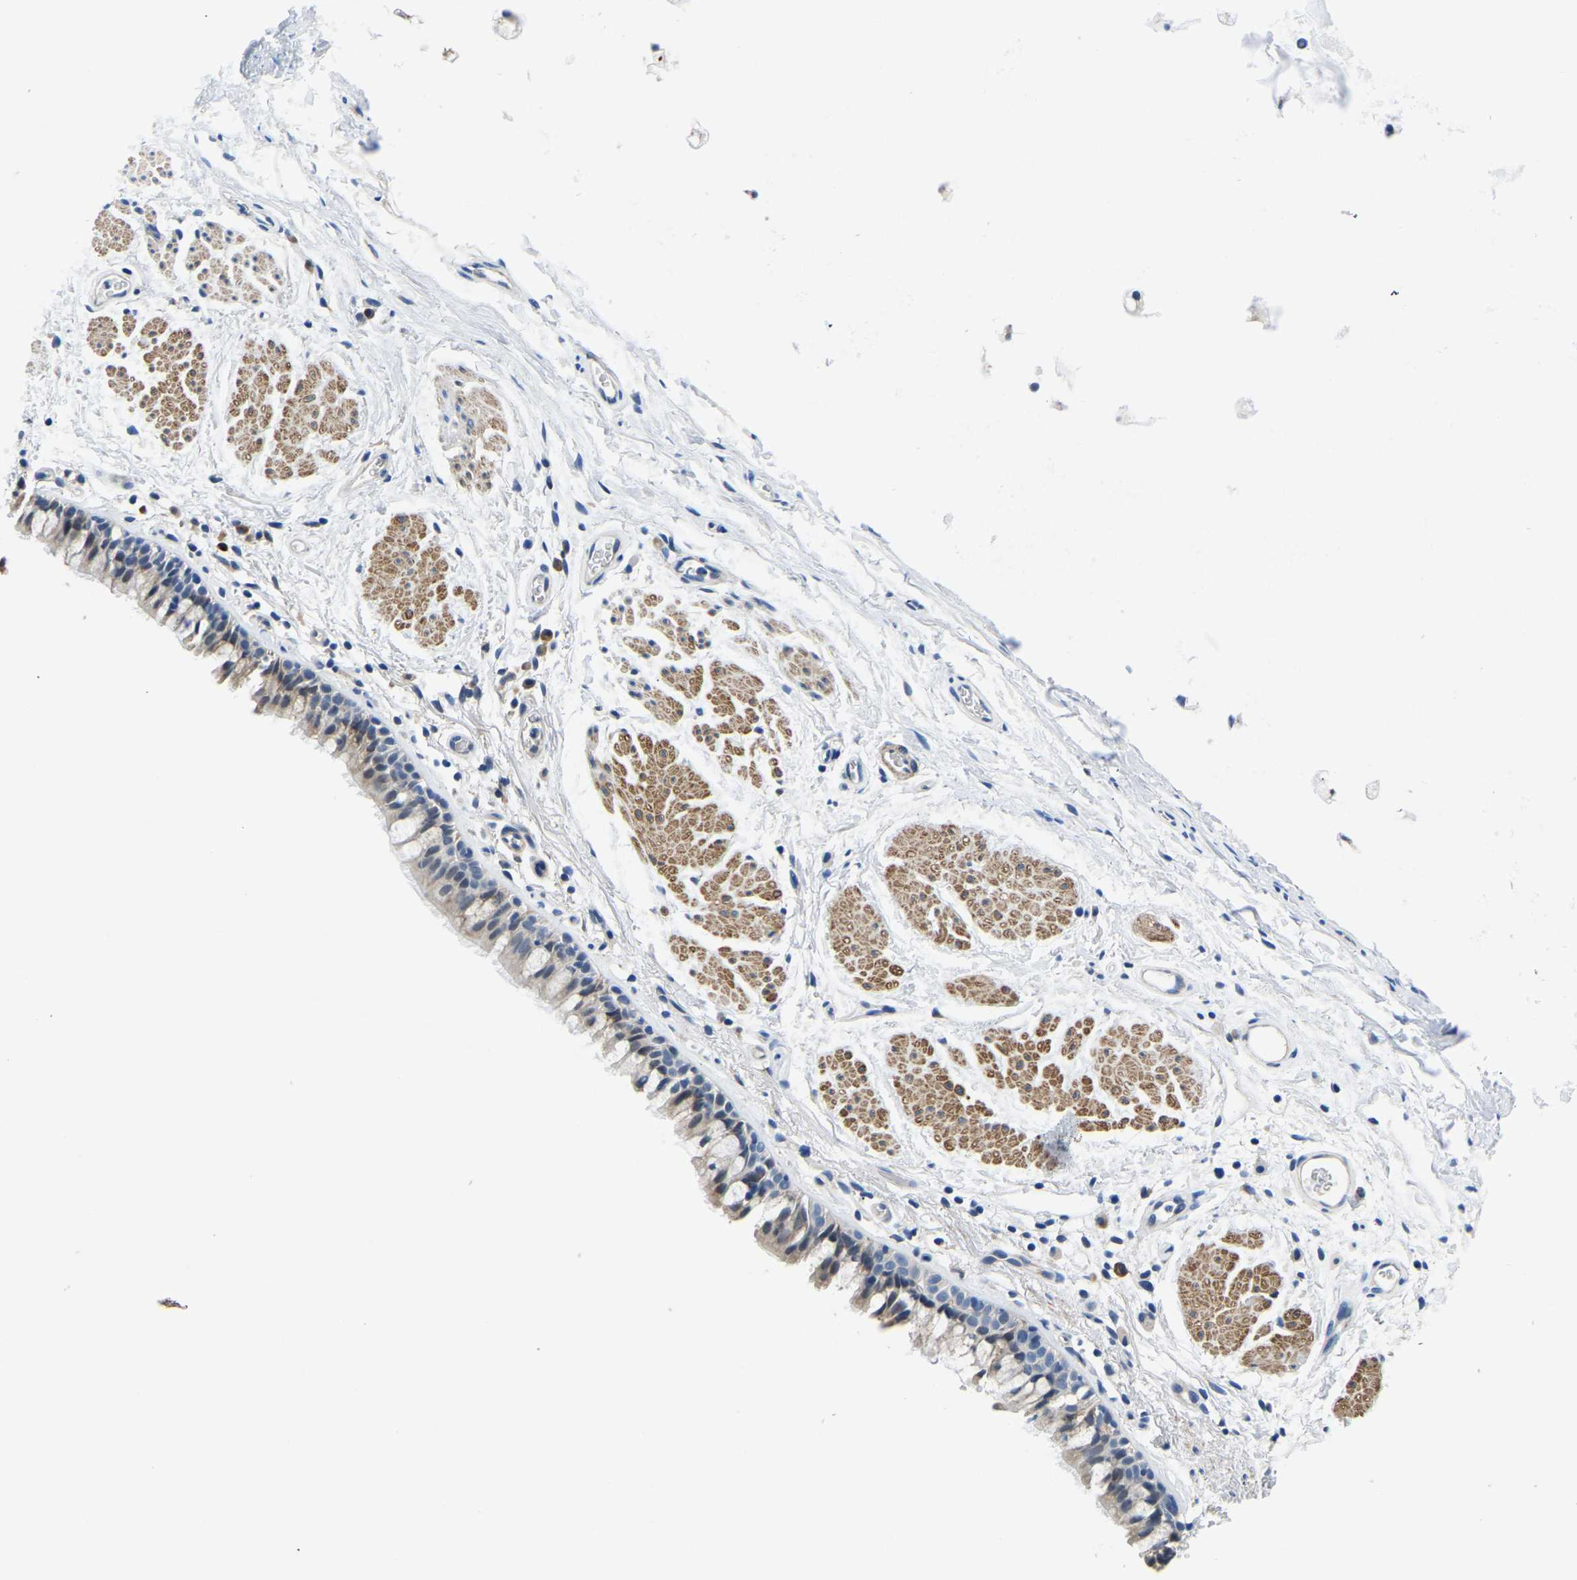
{"staining": {"intensity": "weak", "quantity": "25%-75%", "location": "cytoplasmic/membranous"}, "tissue": "bronchus", "cell_type": "Respiratory epithelial cells", "image_type": "normal", "snomed": [{"axis": "morphology", "description": "Normal tissue, NOS"}, {"axis": "topography", "description": "Cartilage tissue"}, {"axis": "topography", "description": "Bronchus"}], "caption": "The immunohistochemical stain labels weak cytoplasmic/membranous expression in respiratory epithelial cells of normal bronchus.", "gene": "LIAS", "patient": {"sex": "female", "age": 53}}